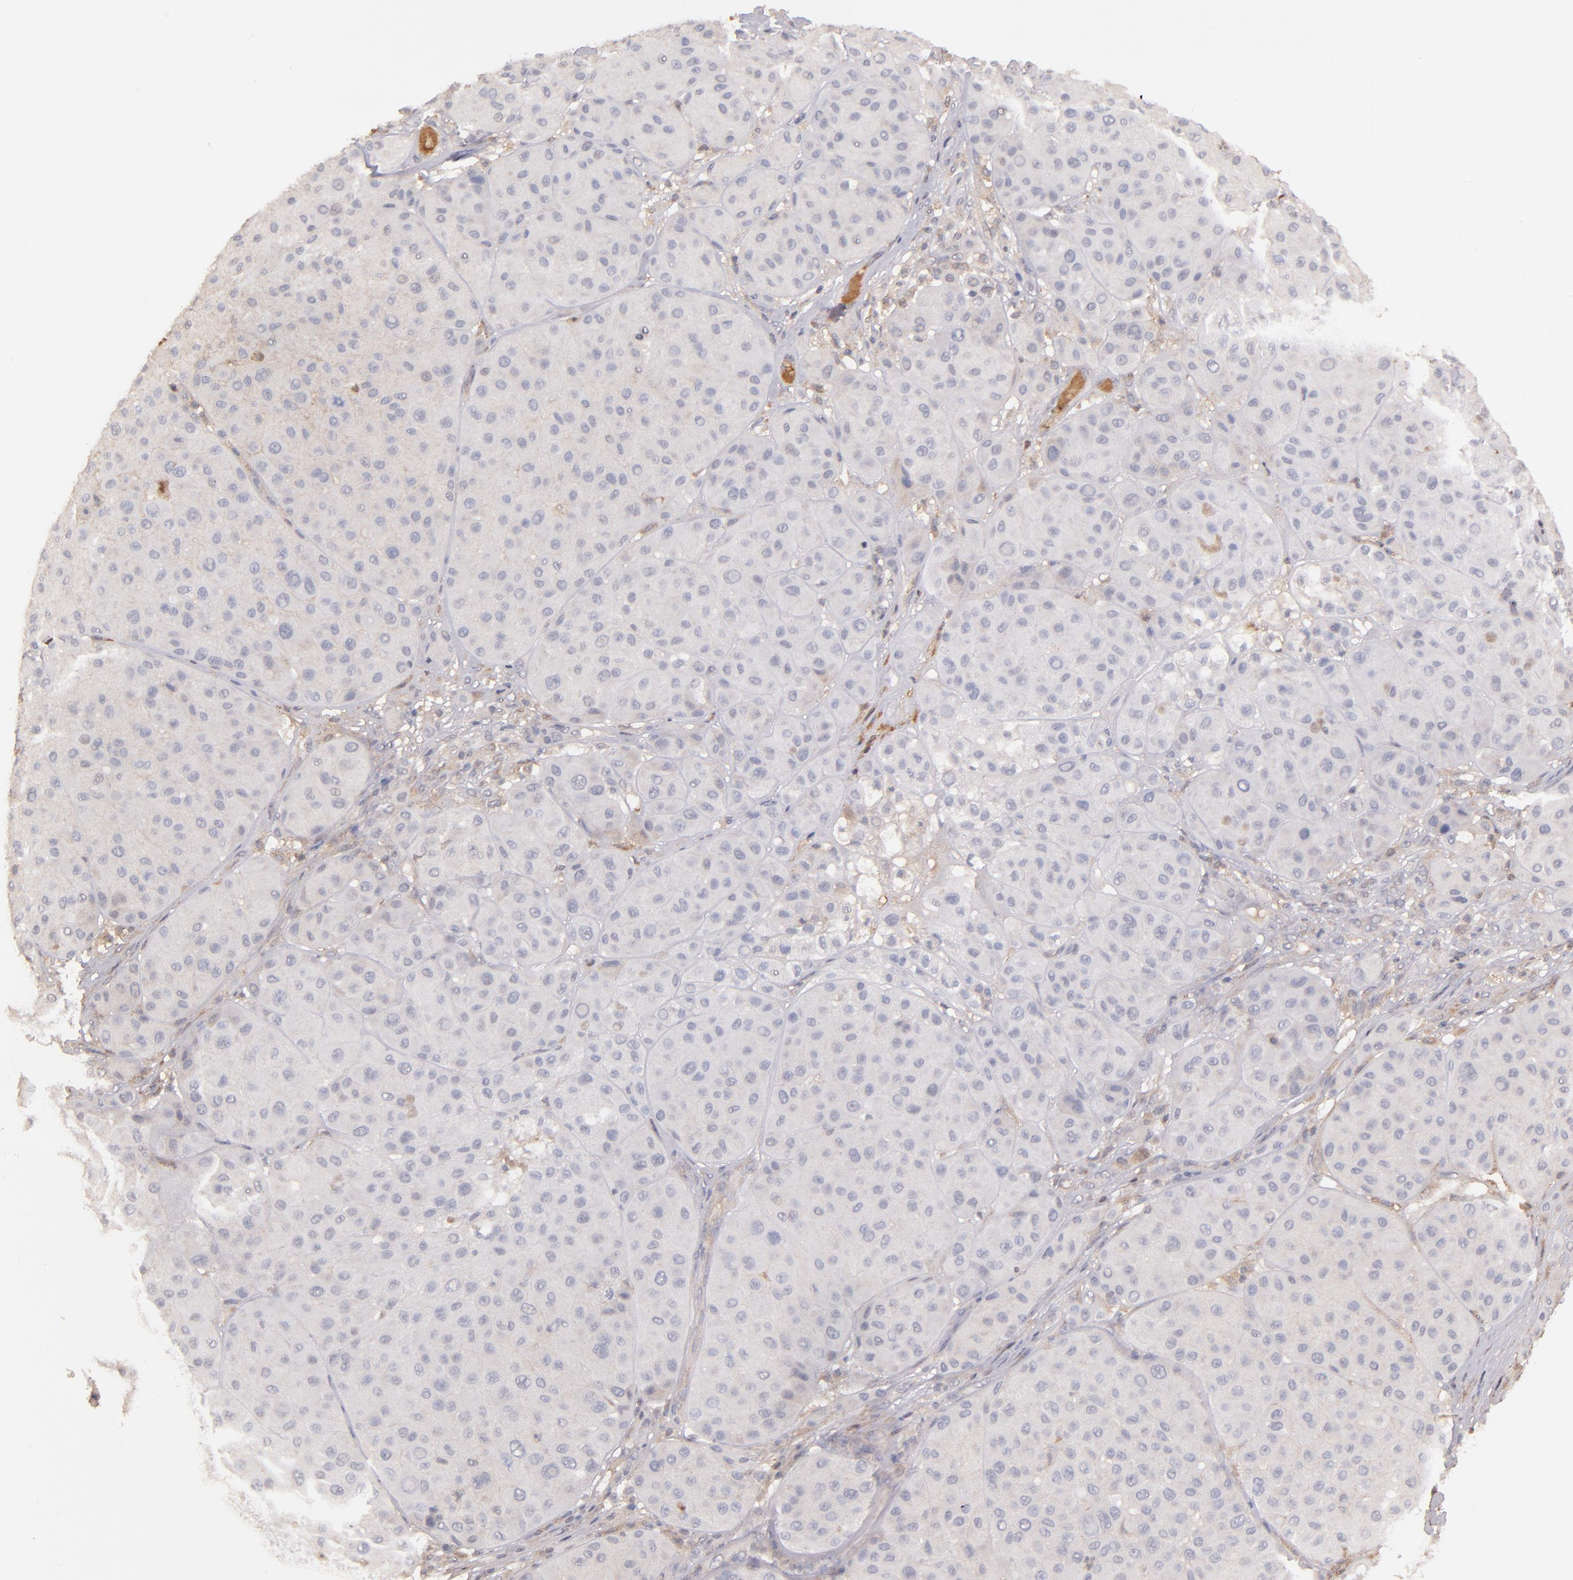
{"staining": {"intensity": "negative", "quantity": "none", "location": "none"}, "tissue": "melanoma", "cell_type": "Tumor cells", "image_type": "cancer", "snomed": [{"axis": "morphology", "description": "Normal tissue, NOS"}, {"axis": "morphology", "description": "Malignant melanoma, Metastatic site"}, {"axis": "topography", "description": "Skin"}], "caption": "The IHC photomicrograph has no significant expression in tumor cells of malignant melanoma (metastatic site) tissue. Brightfield microscopy of immunohistochemistry stained with DAB (brown) and hematoxylin (blue), captured at high magnification.", "gene": "SERPINC1", "patient": {"sex": "male", "age": 41}}